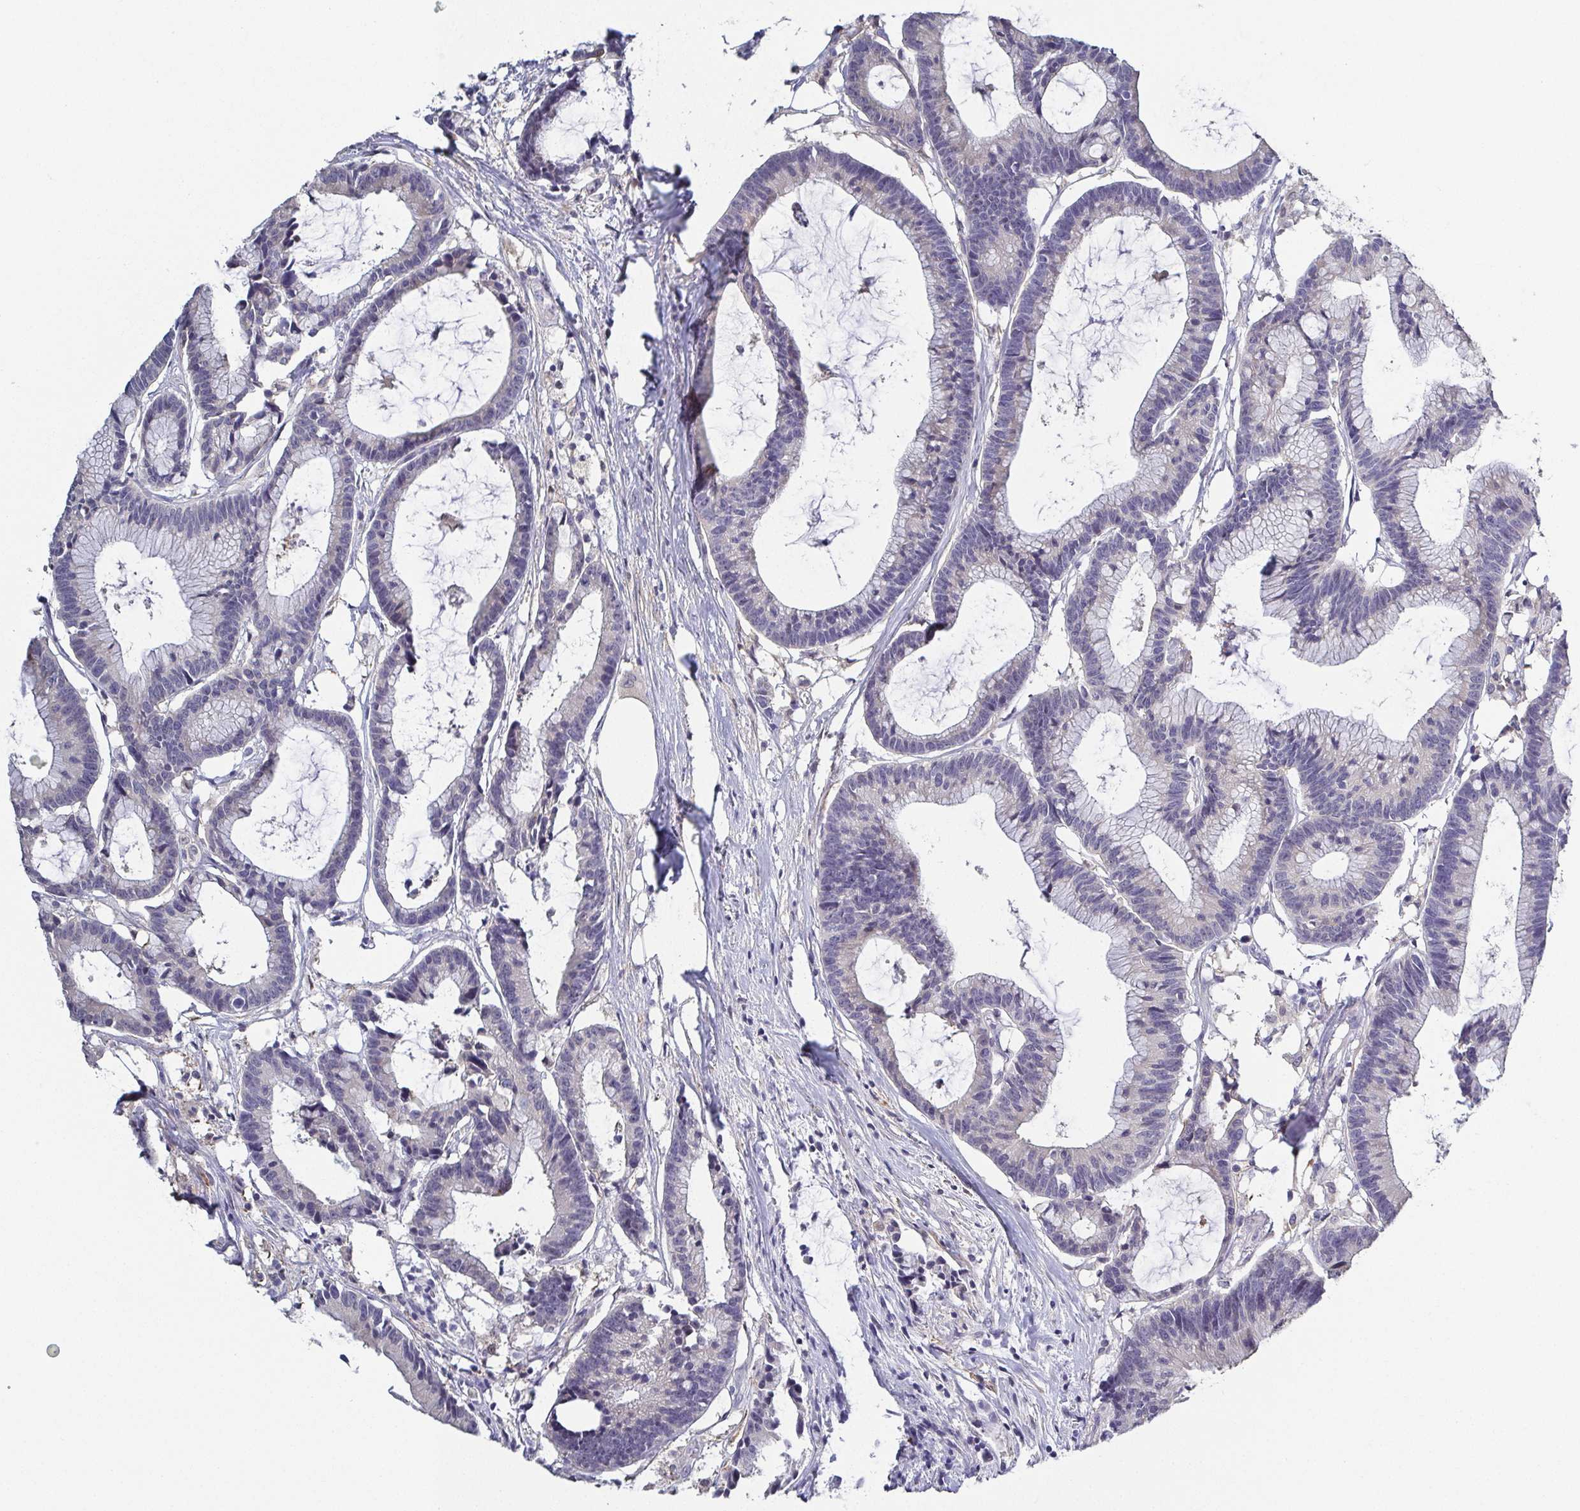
{"staining": {"intensity": "negative", "quantity": "none", "location": "none"}, "tissue": "colorectal cancer", "cell_type": "Tumor cells", "image_type": "cancer", "snomed": [{"axis": "morphology", "description": "Adenocarcinoma, NOS"}, {"axis": "topography", "description": "Colon"}], "caption": "Tumor cells show no significant protein staining in colorectal adenocarcinoma.", "gene": "RNASE7", "patient": {"sex": "female", "age": 78}}